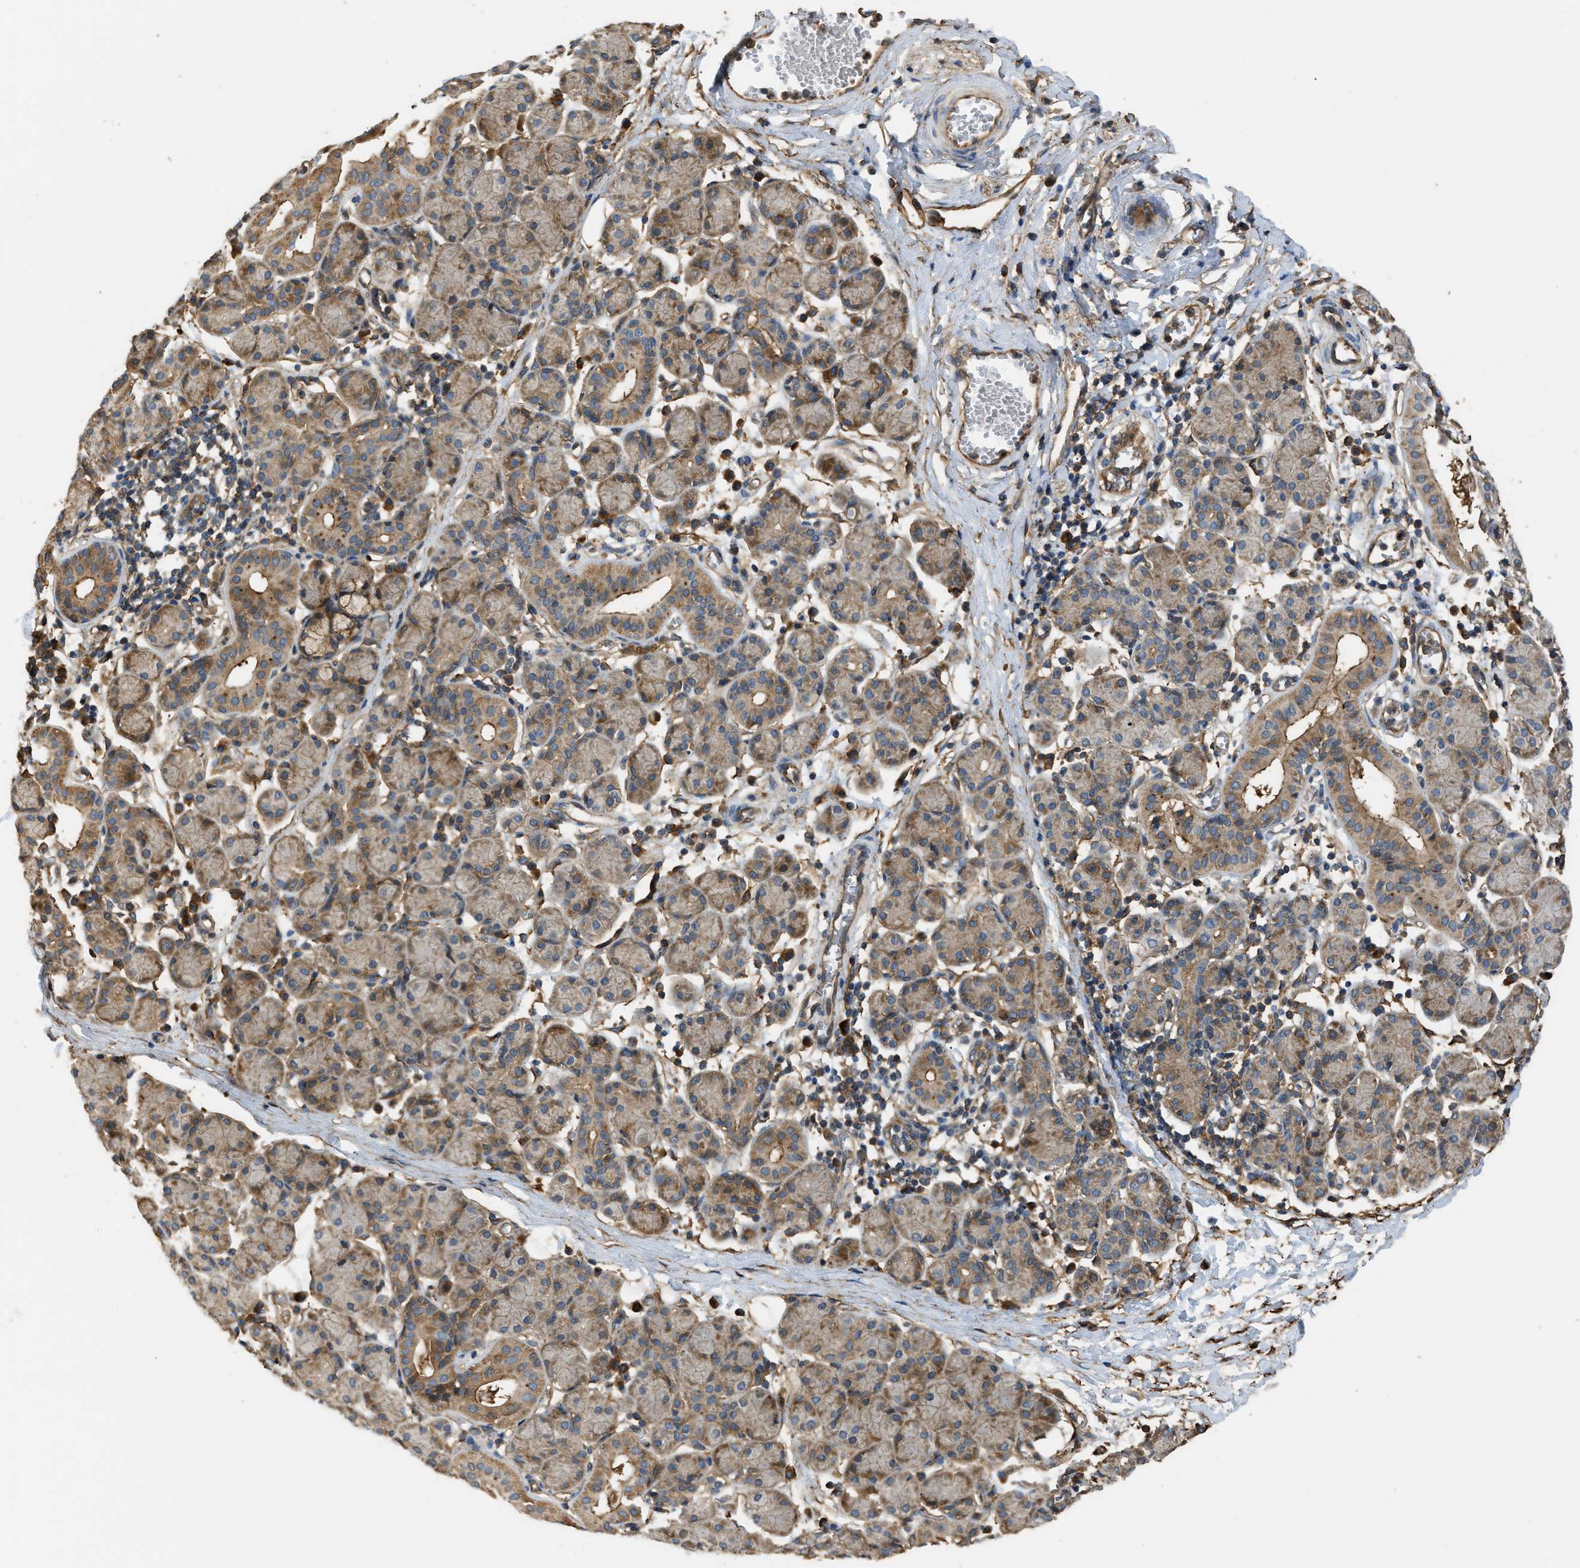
{"staining": {"intensity": "moderate", "quantity": "<25%", "location": "cytoplasmic/membranous"}, "tissue": "salivary gland", "cell_type": "Glandular cells", "image_type": "normal", "snomed": [{"axis": "morphology", "description": "Normal tissue, NOS"}, {"axis": "morphology", "description": "Inflammation, NOS"}, {"axis": "topography", "description": "Lymph node"}, {"axis": "topography", "description": "Salivary gland"}], "caption": "This micrograph demonstrates IHC staining of normal human salivary gland, with low moderate cytoplasmic/membranous staining in about <25% of glandular cells.", "gene": "DDHD2", "patient": {"sex": "male", "age": 3}}